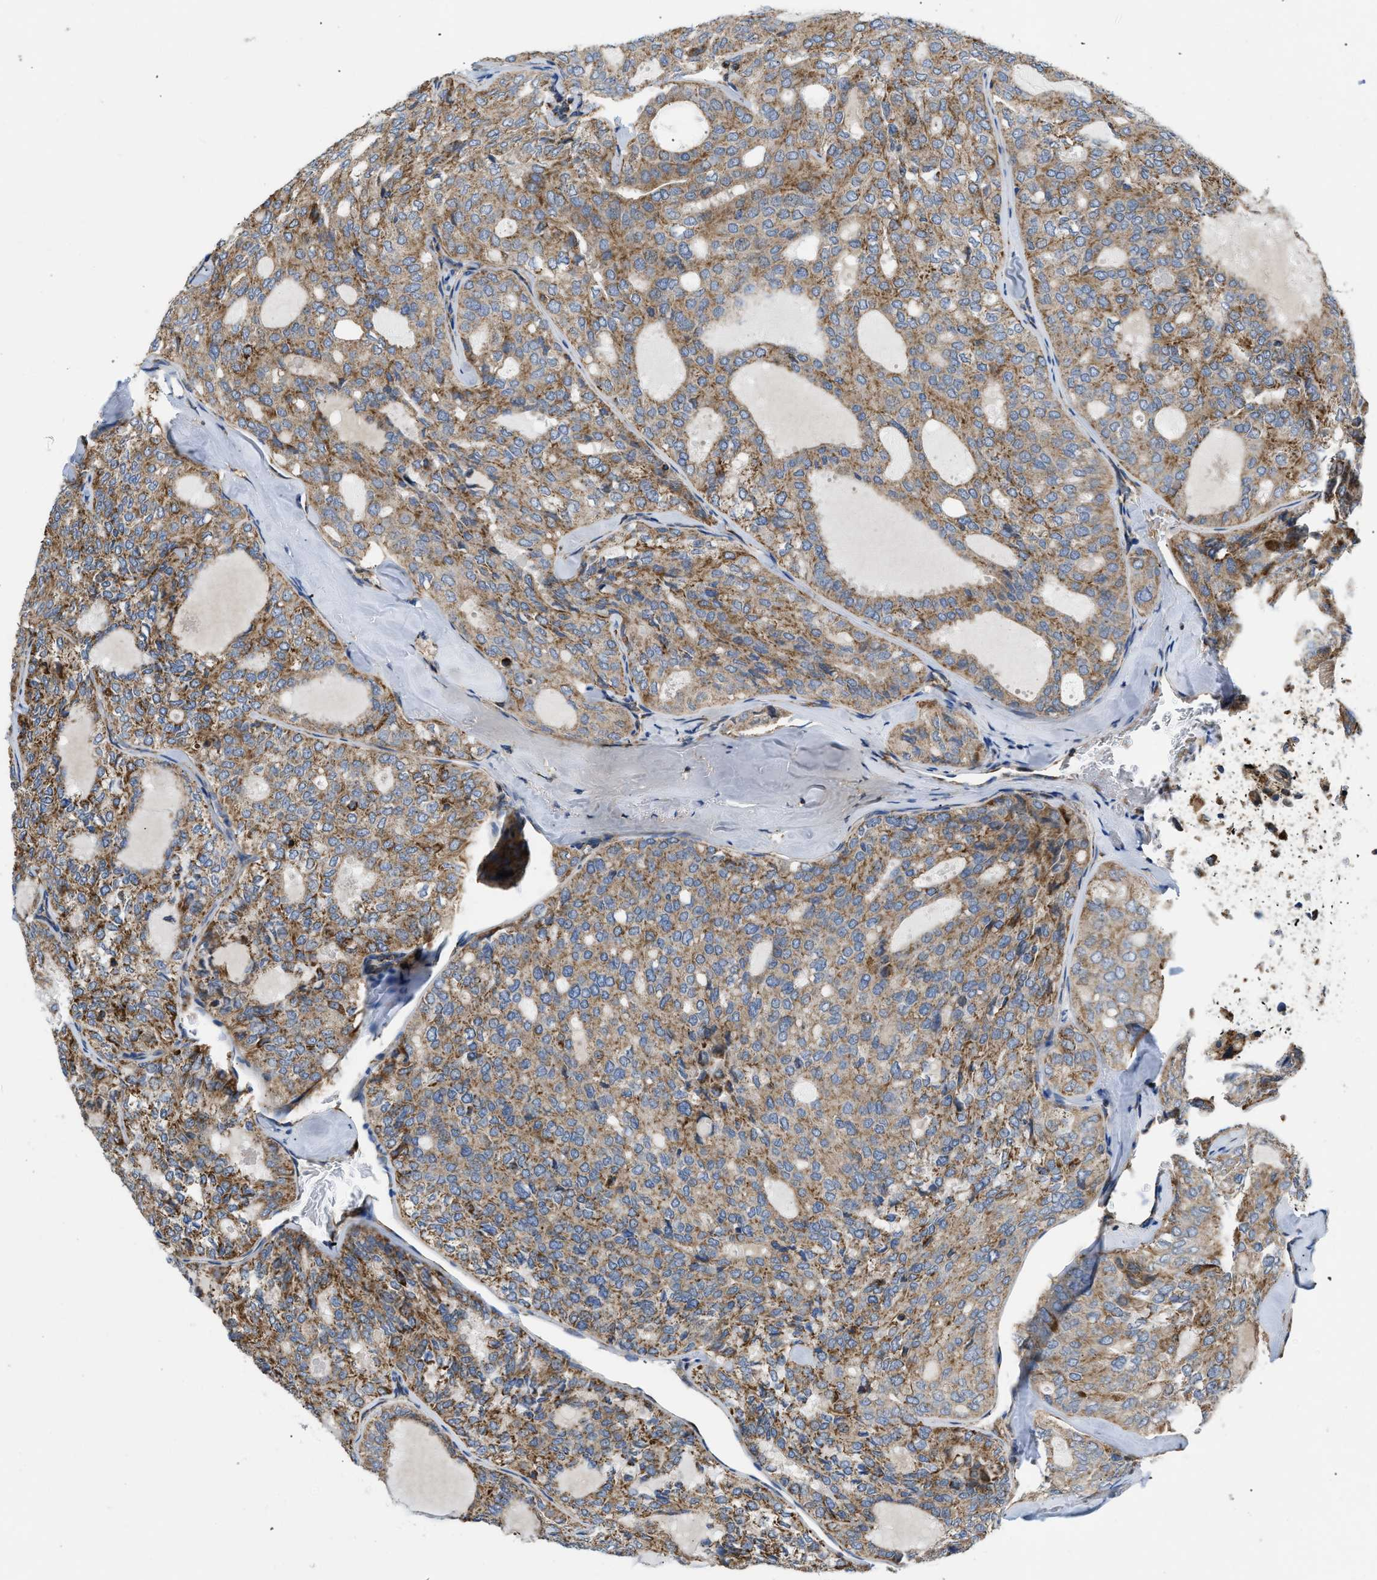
{"staining": {"intensity": "moderate", "quantity": ">75%", "location": "cytoplasmic/membranous"}, "tissue": "thyroid cancer", "cell_type": "Tumor cells", "image_type": "cancer", "snomed": [{"axis": "morphology", "description": "Follicular adenoma carcinoma, NOS"}, {"axis": "topography", "description": "Thyroid gland"}], "caption": "Protein expression analysis of thyroid cancer (follicular adenoma carcinoma) displays moderate cytoplasmic/membranous positivity in approximately >75% of tumor cells. (DAB IHC with brightfield microscopy, high magnification).", "gene": "OPTN", "patient": {"sex": "male", "age": 75}}